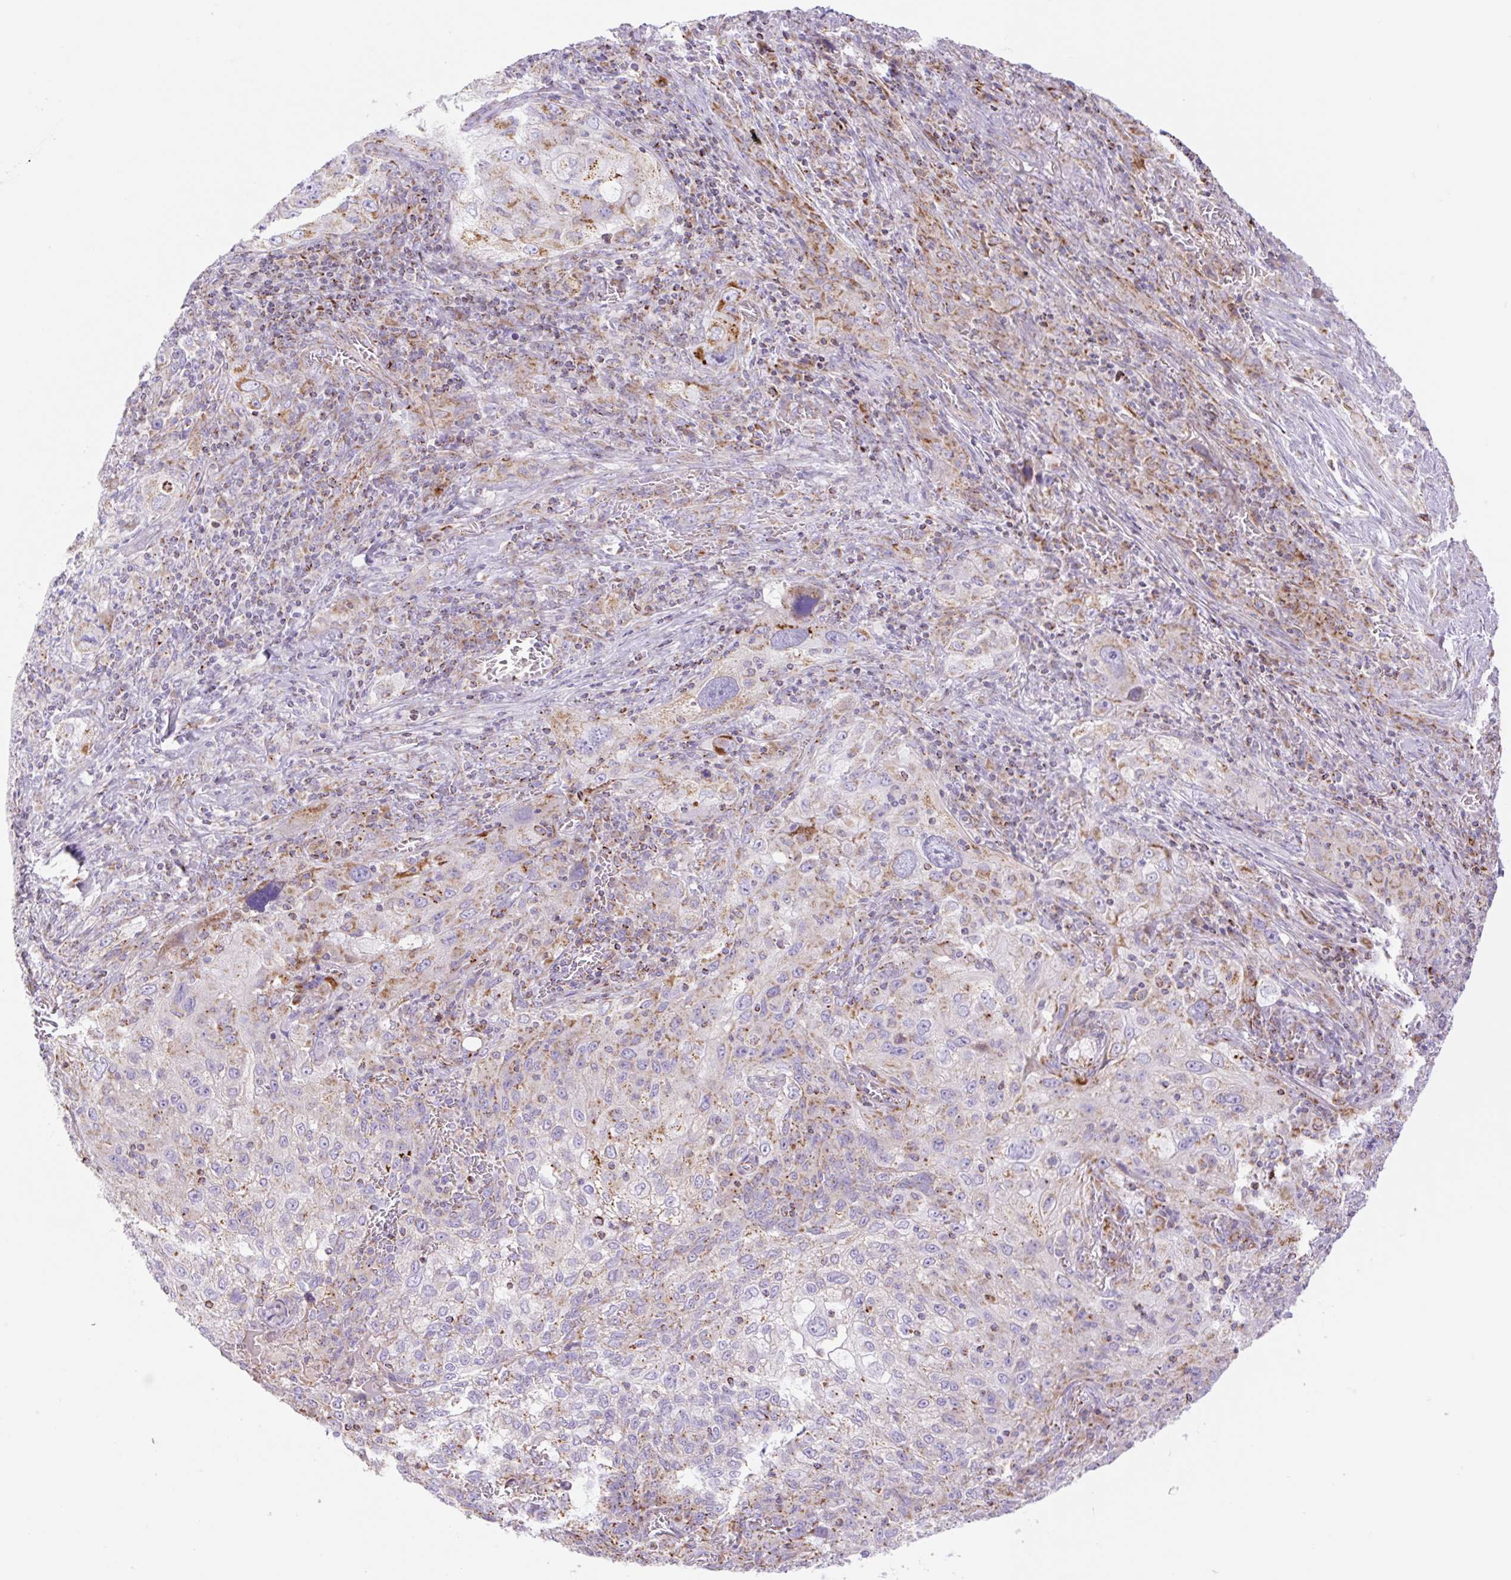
{"staining": {"intensity": "moderate", "quantity": "25%-75%", "location": "cytoplasmic/membranous"}, "tissue": "lung cancer", "cell_type": "Tumor cells", "image_type": "cancer", "snomed": [{"axis": "morphology", "description": "Squamous cell carcinoma, NOS"}, {"axis": "topography", "description": "Lung"}], "caption": "A photomicrograph showing moderate cytoplasmic/membranous staining in approximately 25%-75% of tumor cells in lung cancer (squamous cell carcinoma), as visualized by brown immunohistochemical staining.", "gene": "ETNK2", "patient": {"sex": "female", "age": 69}}